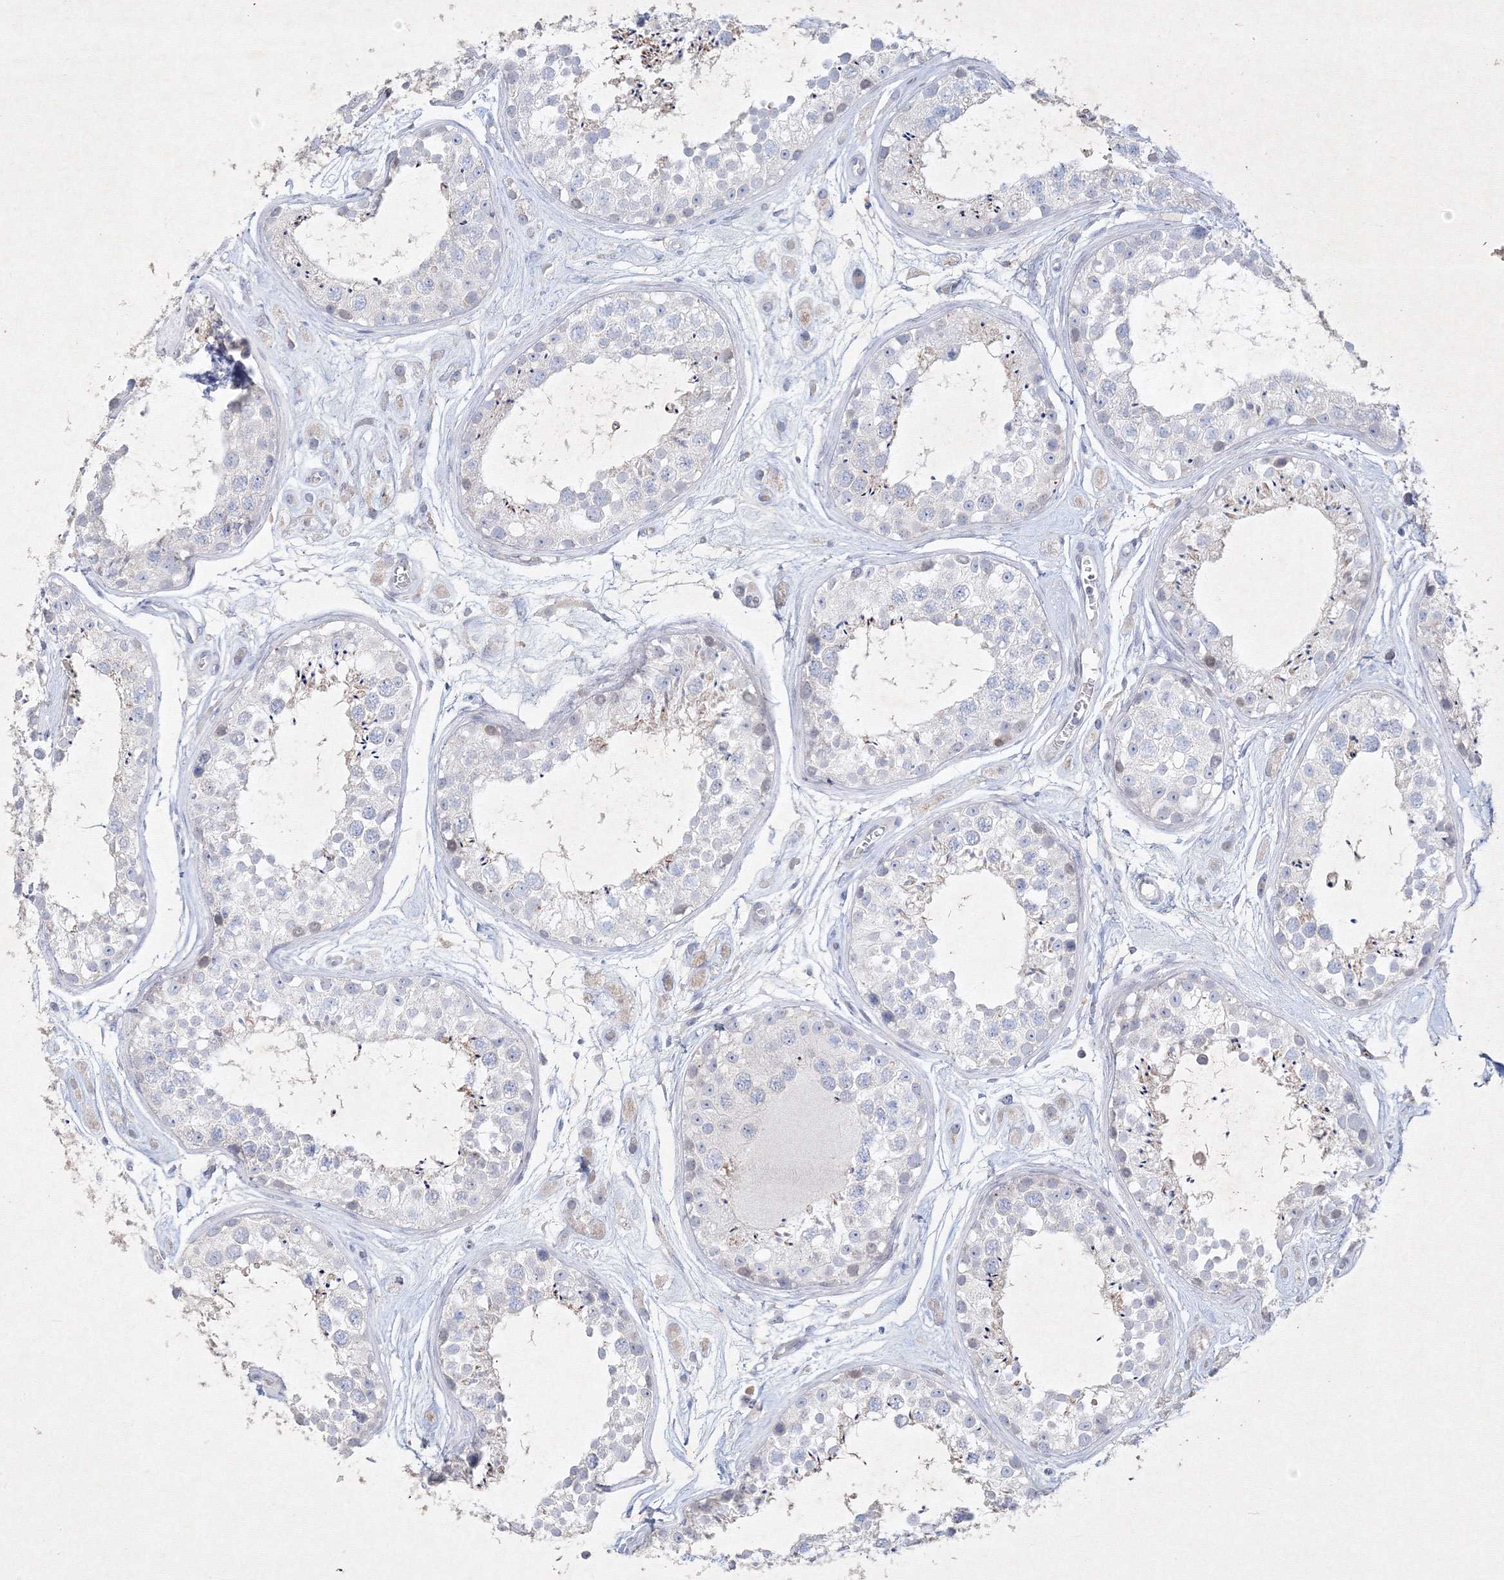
{"staining": {"intensity": "negative", "quantity": "none", "location": "none"}, "tissue": "testis", "cell_type": "Cells in seminiferous ducts", "image_type": "normal", "snomed": [{"axis": "morphology", "description": "Normal tissue, NOS"}, {"axis": "topography", "description": "Testis"}], "caption": "Immunohistochemical staining of unremarkable testis exhibits no significant staining in cells in seminiferous ducts.", "gene": "CXXC4", "patient": {"sex": "male", "age": 25}}